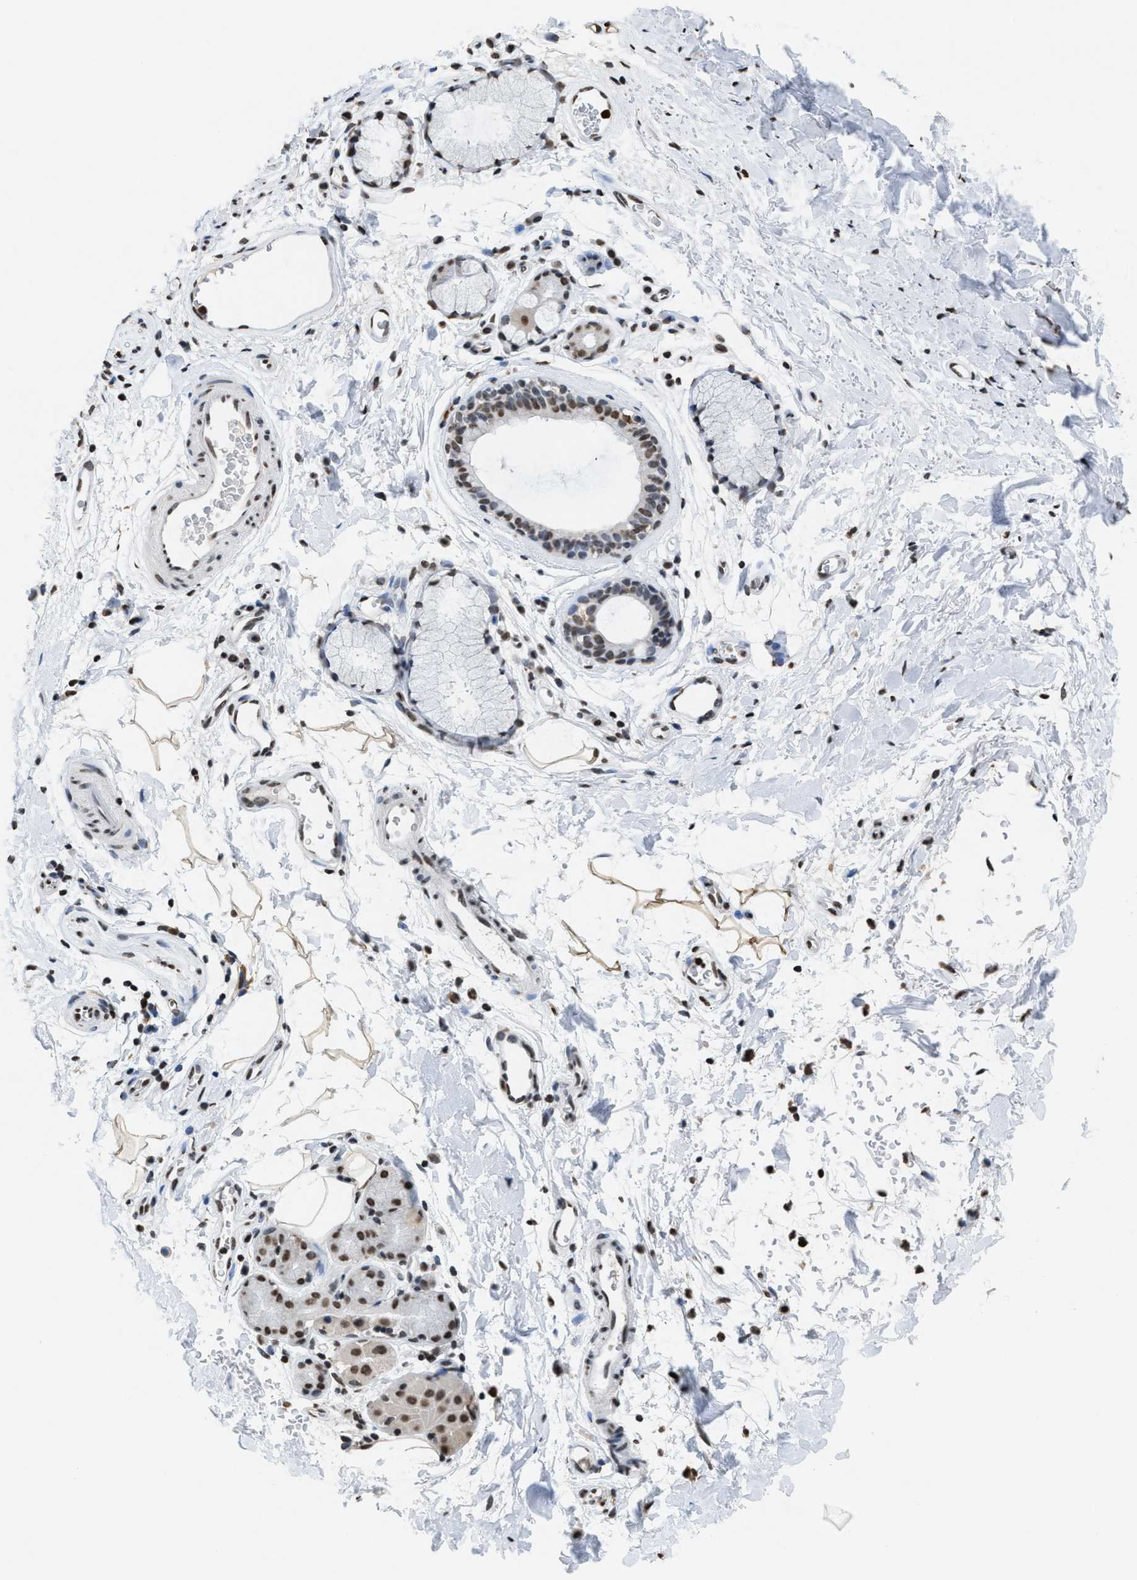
{"staining": {"intensity": "moderate", "quantity": ">75%", "location": "nuclear"}, "tissue": "bronchus", "cell_type": "Respiratory epithelial cells", "image_type": "normal", "snomed": [{"axis": "morphology", "description": "Normal tissue, NOS"}, {"axis": "topography", "description": "Cartilage tissue"}, {"axis": "topography", "description": "Bronchus"}], "caption": "This image demonstrates IHC staining of benign human bronchus, with medium moderate nuclear staining in about >75% of respiratory epithelial cells.", "gene": "NUP88", "patient": {"sex": "female", "age": 53}}